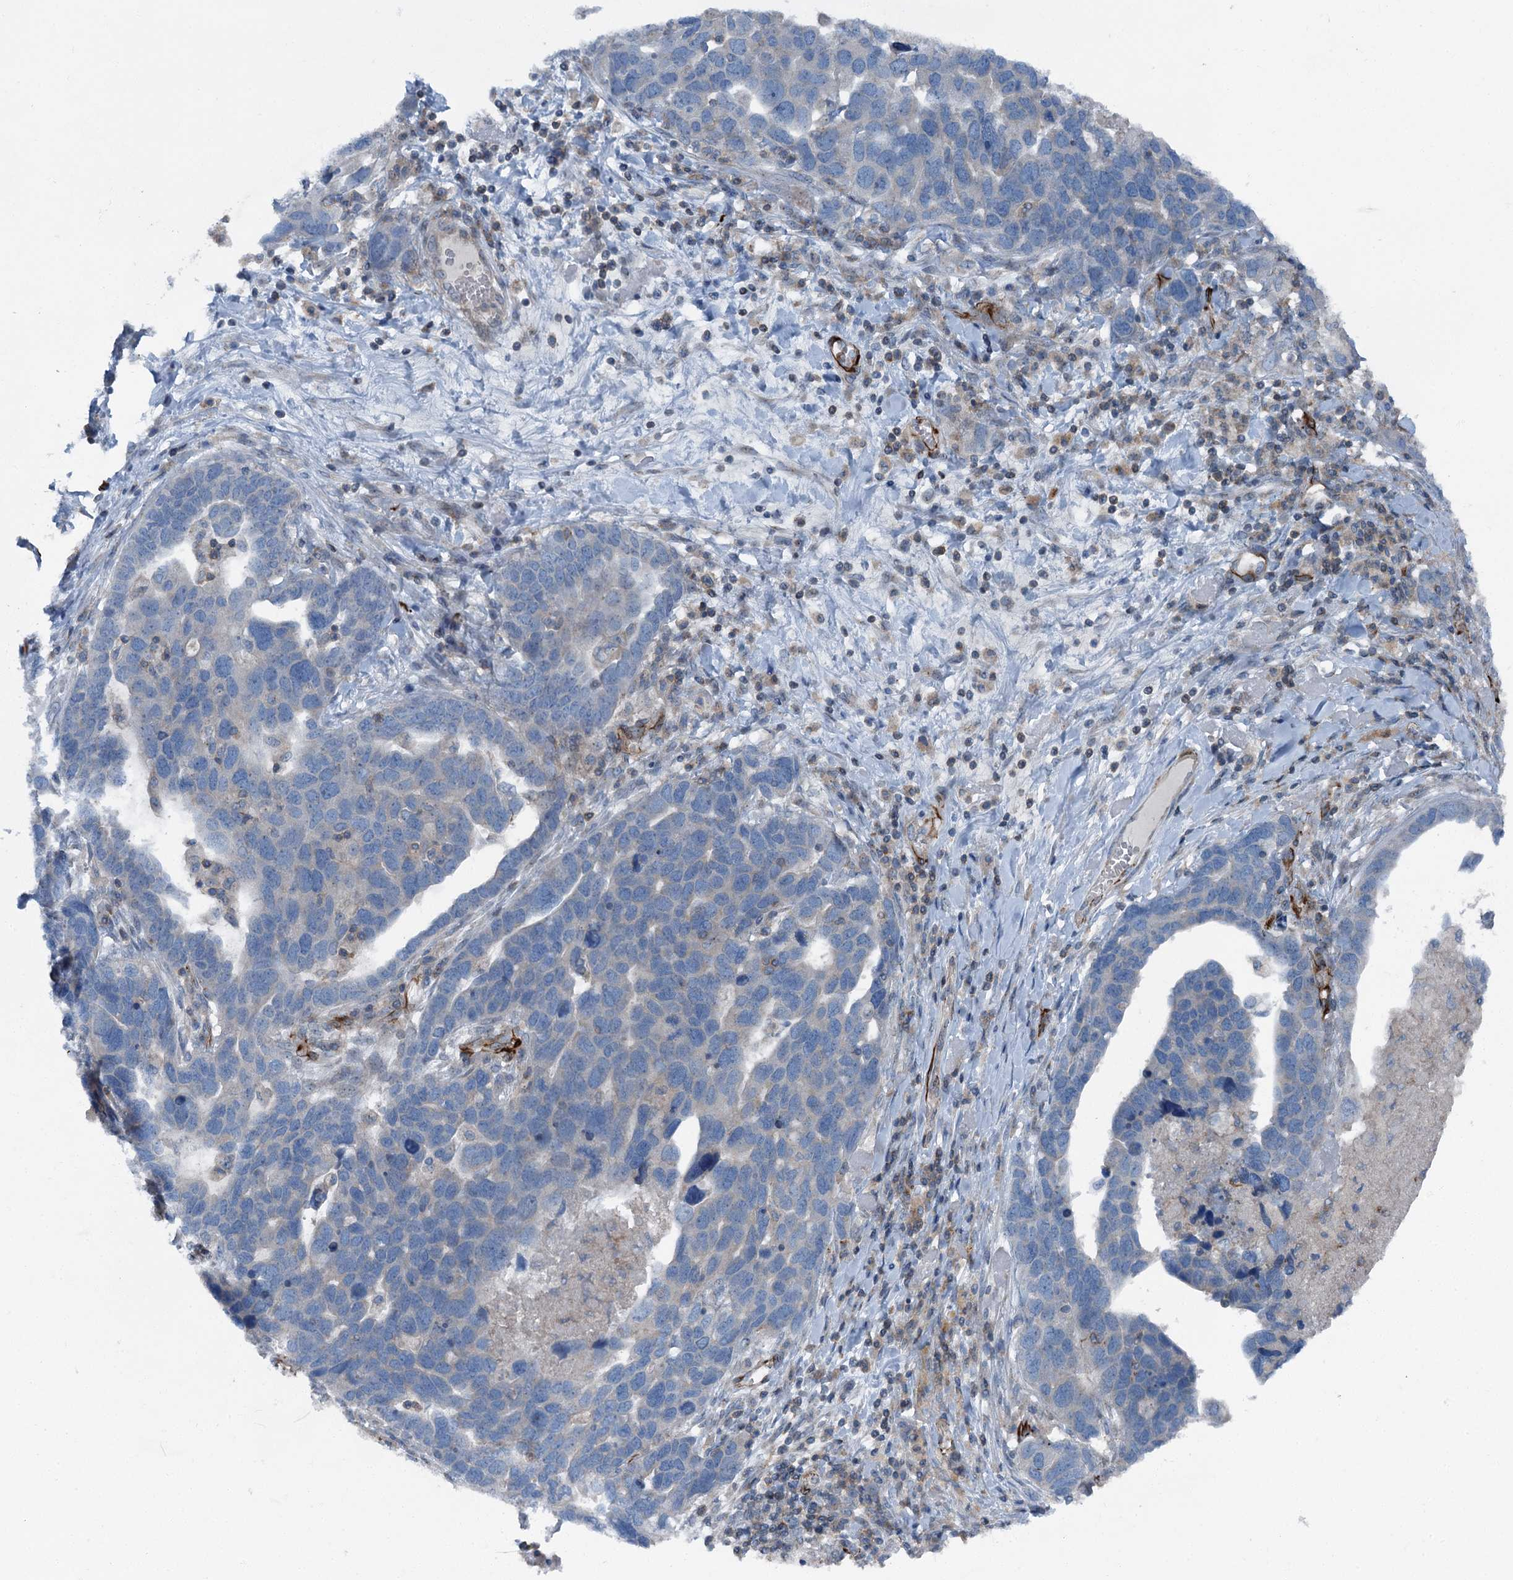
{"staining": {"intensity": "negative", "quantity": "none", "location": "none"}, "tissue": "ovarian cancer", "cell_type": "Tumor cells", "image_type": "cancer", "snomed": [{"axis": "morphology", "description": "Cystadenocarcinoma, serous, NOS"}, {"axis": "topography", "description": "Ovary"}], "caption": "The micrograph exhibits no staining of tumor cells in ovarian cancer. The staining is performed using DAB brown chromogen with nuclei counter-stained in using hematoxylin.", "gene": "AXL", "patient": {"sex": "female", "age": 54}}